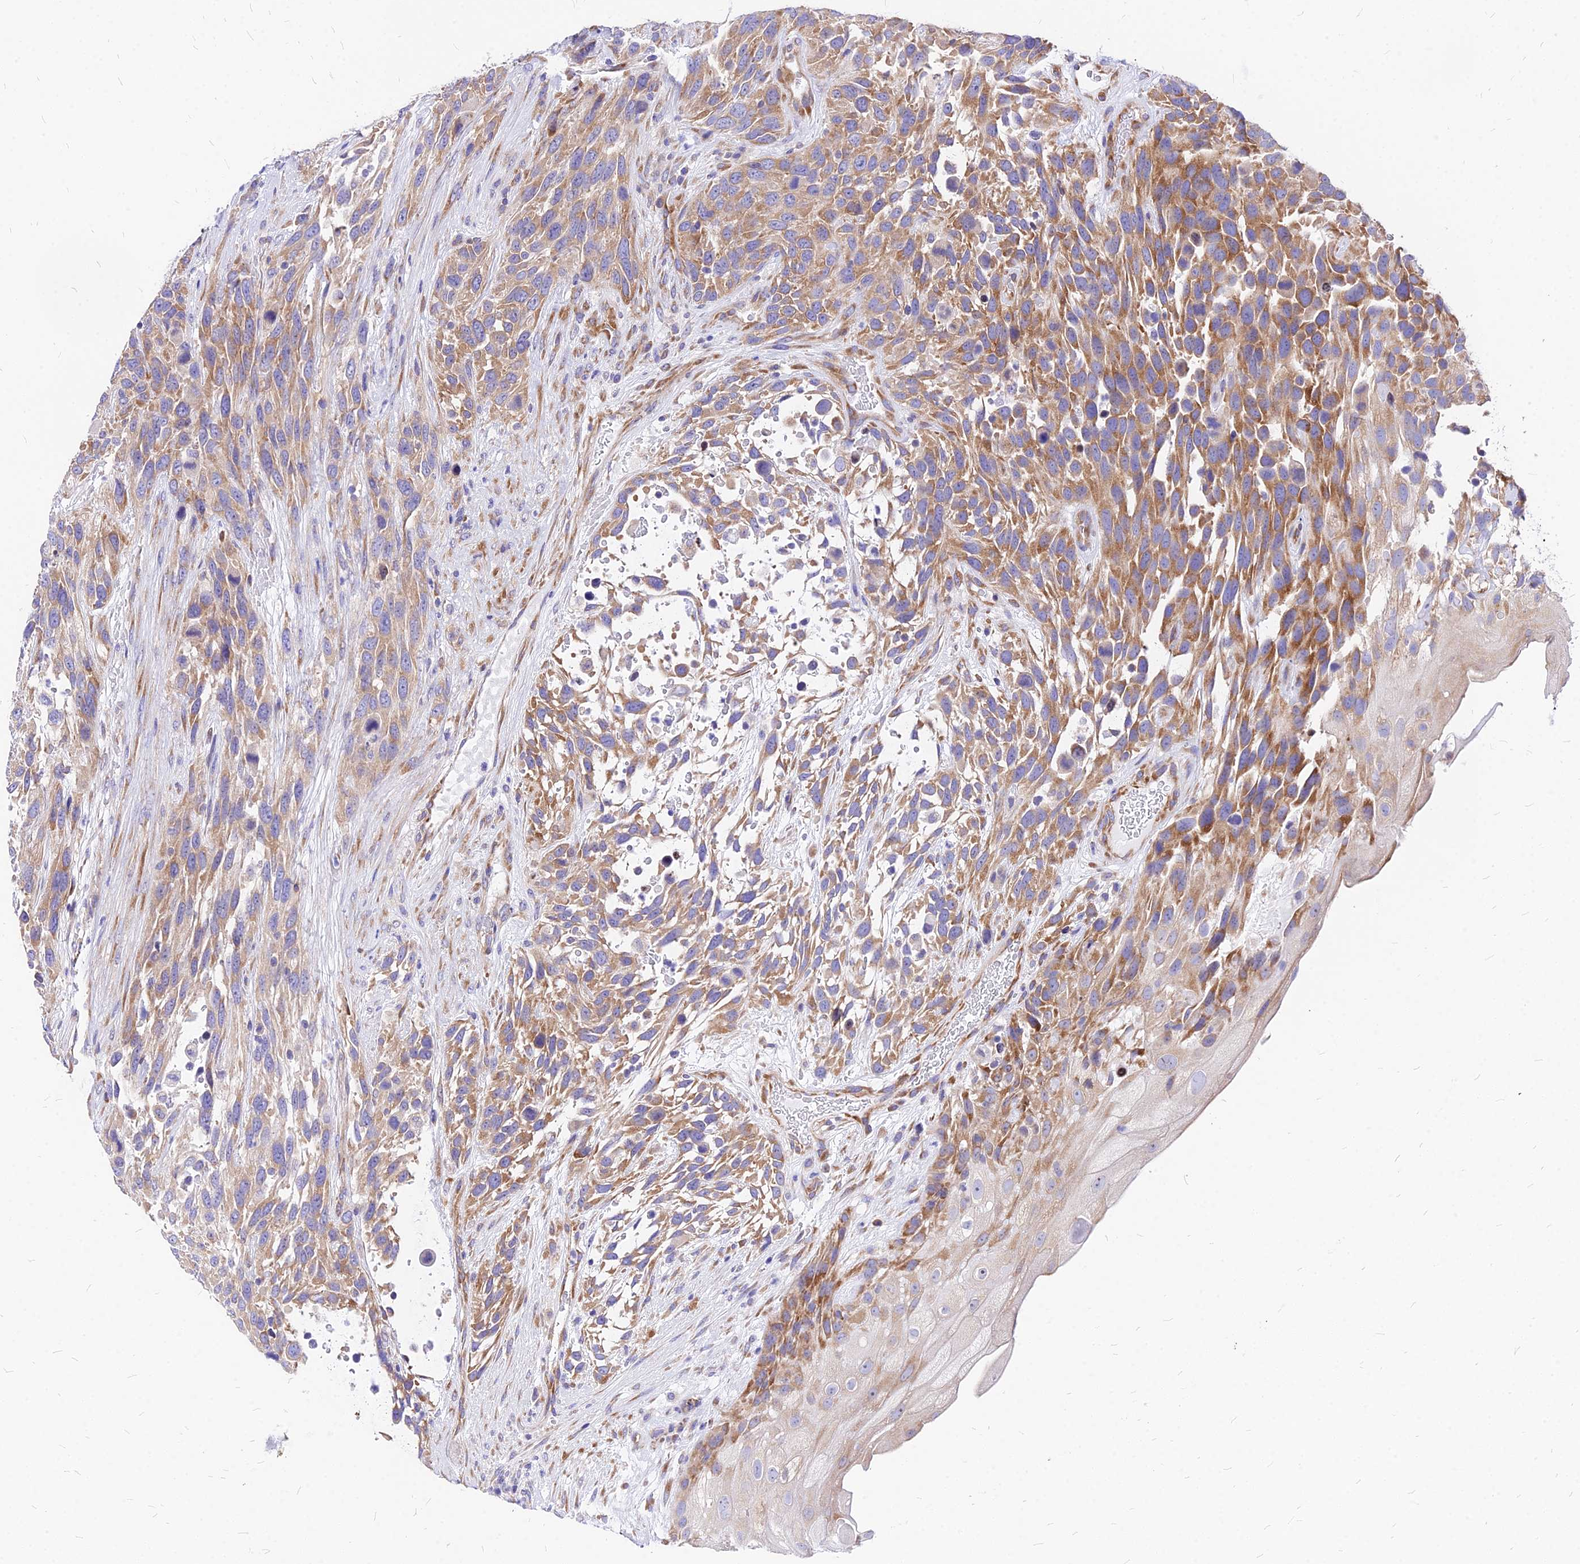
{"staining": {"intensity": "moderate", "quantity": ">75%", "location": "cytoplasmic/membranous"}, "tissue": "urothelial cancer", "cell_type": "Tumor cells", "image_type": "cancer", "snomed": [{"axis": "morphology", "description": "Urothelial carcinoma, High grade"}, {"axis": "topography", "description": "Urinary bladder"}], "caption": "Immunohistochemical staining of human urothelial cancer reveals moderate cytoplasmic/membranous protein staining in about >75% of tumor cells.", "gene": "RPL19", "patient": {"sex": "female", "age": 70}}